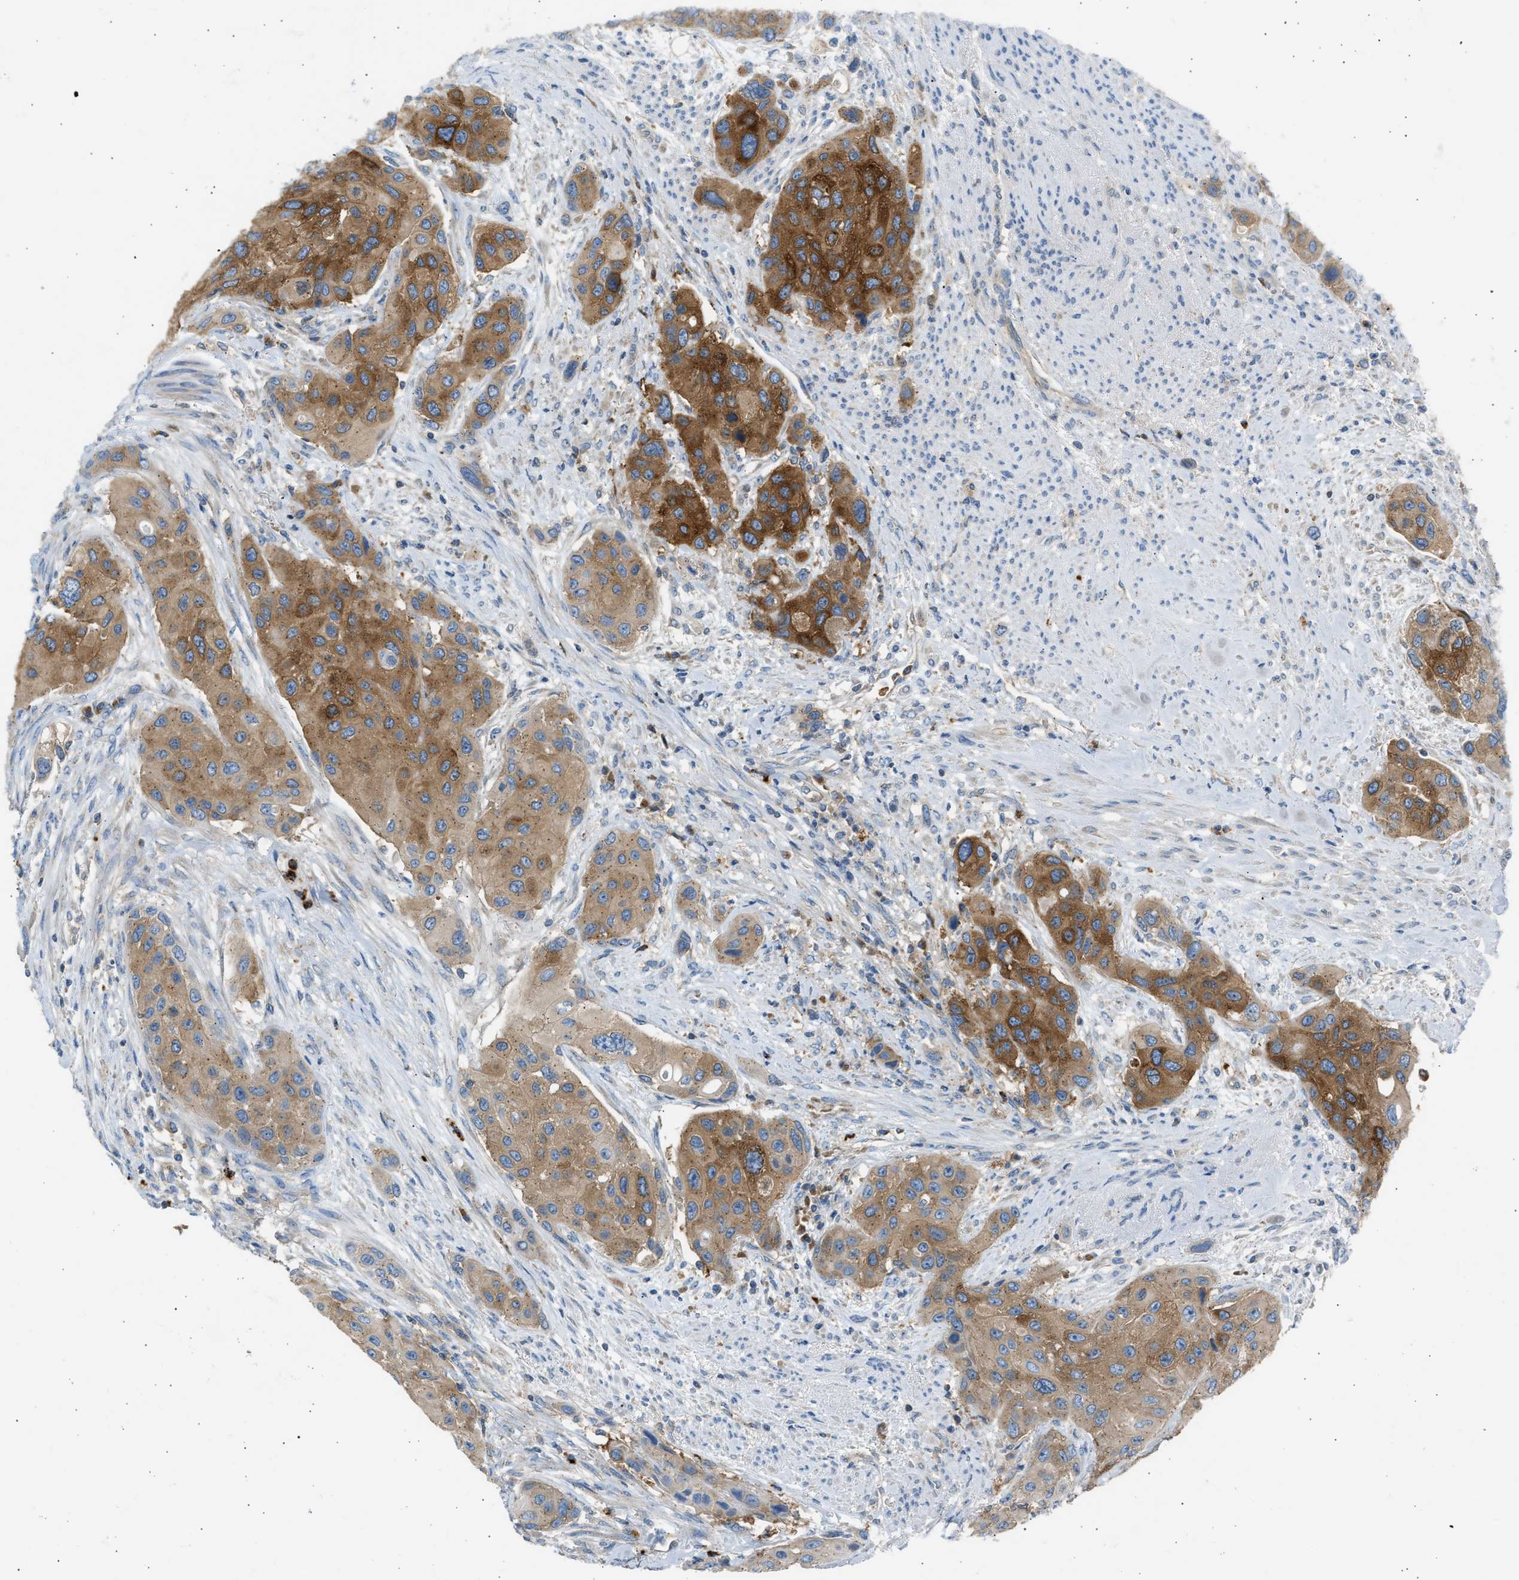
{"staining": {"intensity": "strong", "quantity": ">75%", "location": "cytoplasmic/membranous"}, "tissue": "urothelial cancer", "cell_type": "Tumor cells", "image_type": "cancer", "snomed": [{"axis": "morphology", "description": "Urothelial carcinoma, High grade"}, {"axis": "topography", "description": "Urinary bladder"}], "caption": "Immunohistochemistry of high-grade urothelial carcinoma exhibits high levels of strong cytoplasmic/membranous staining in about >75% of tumor cells. Immunohistochemistry stains the protein of interest in brown and the nuclei are stained blue.", "gene": "TRIM50", "patient": {"sex": "female", "age": 56}}